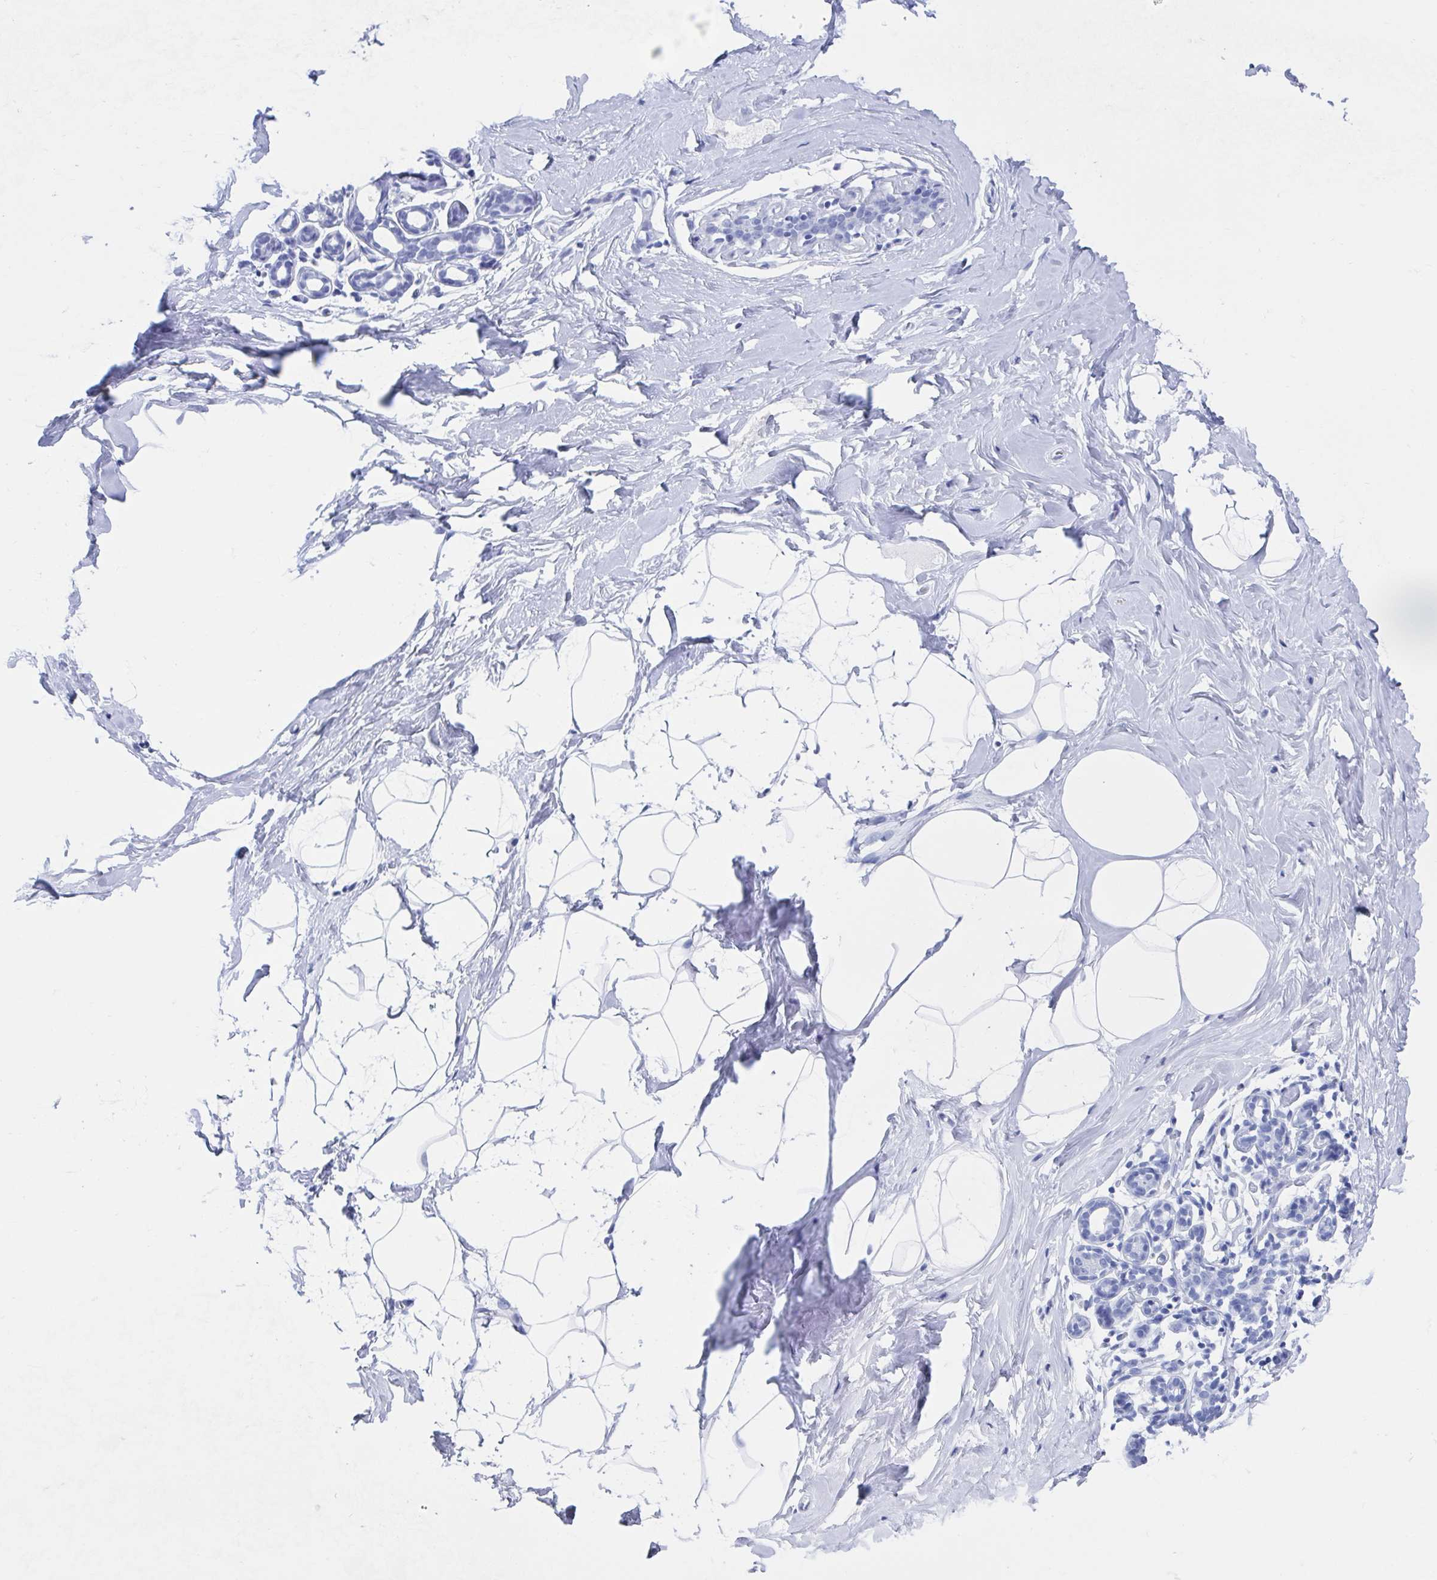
{"staining": {"intensity": "negative", "quantity": "none", "location": "none"}, "tissue": "breast", "cell_type": "Adipocytes", "image_type": "normal", "snomed": [{"axis": "morphology", "description": "Normal tissue, NOS"}, {"axis": "topography", "description": "Breast"}], "caption": "Immunohistochemistry (IHC) of unremarkable breast shows no expression in adipocytes. (Immunohistochemistry, brightfield microscopy, high magnification).", "gene": "HDGFL1", "patient": {"sex": "female", "age": 32}}